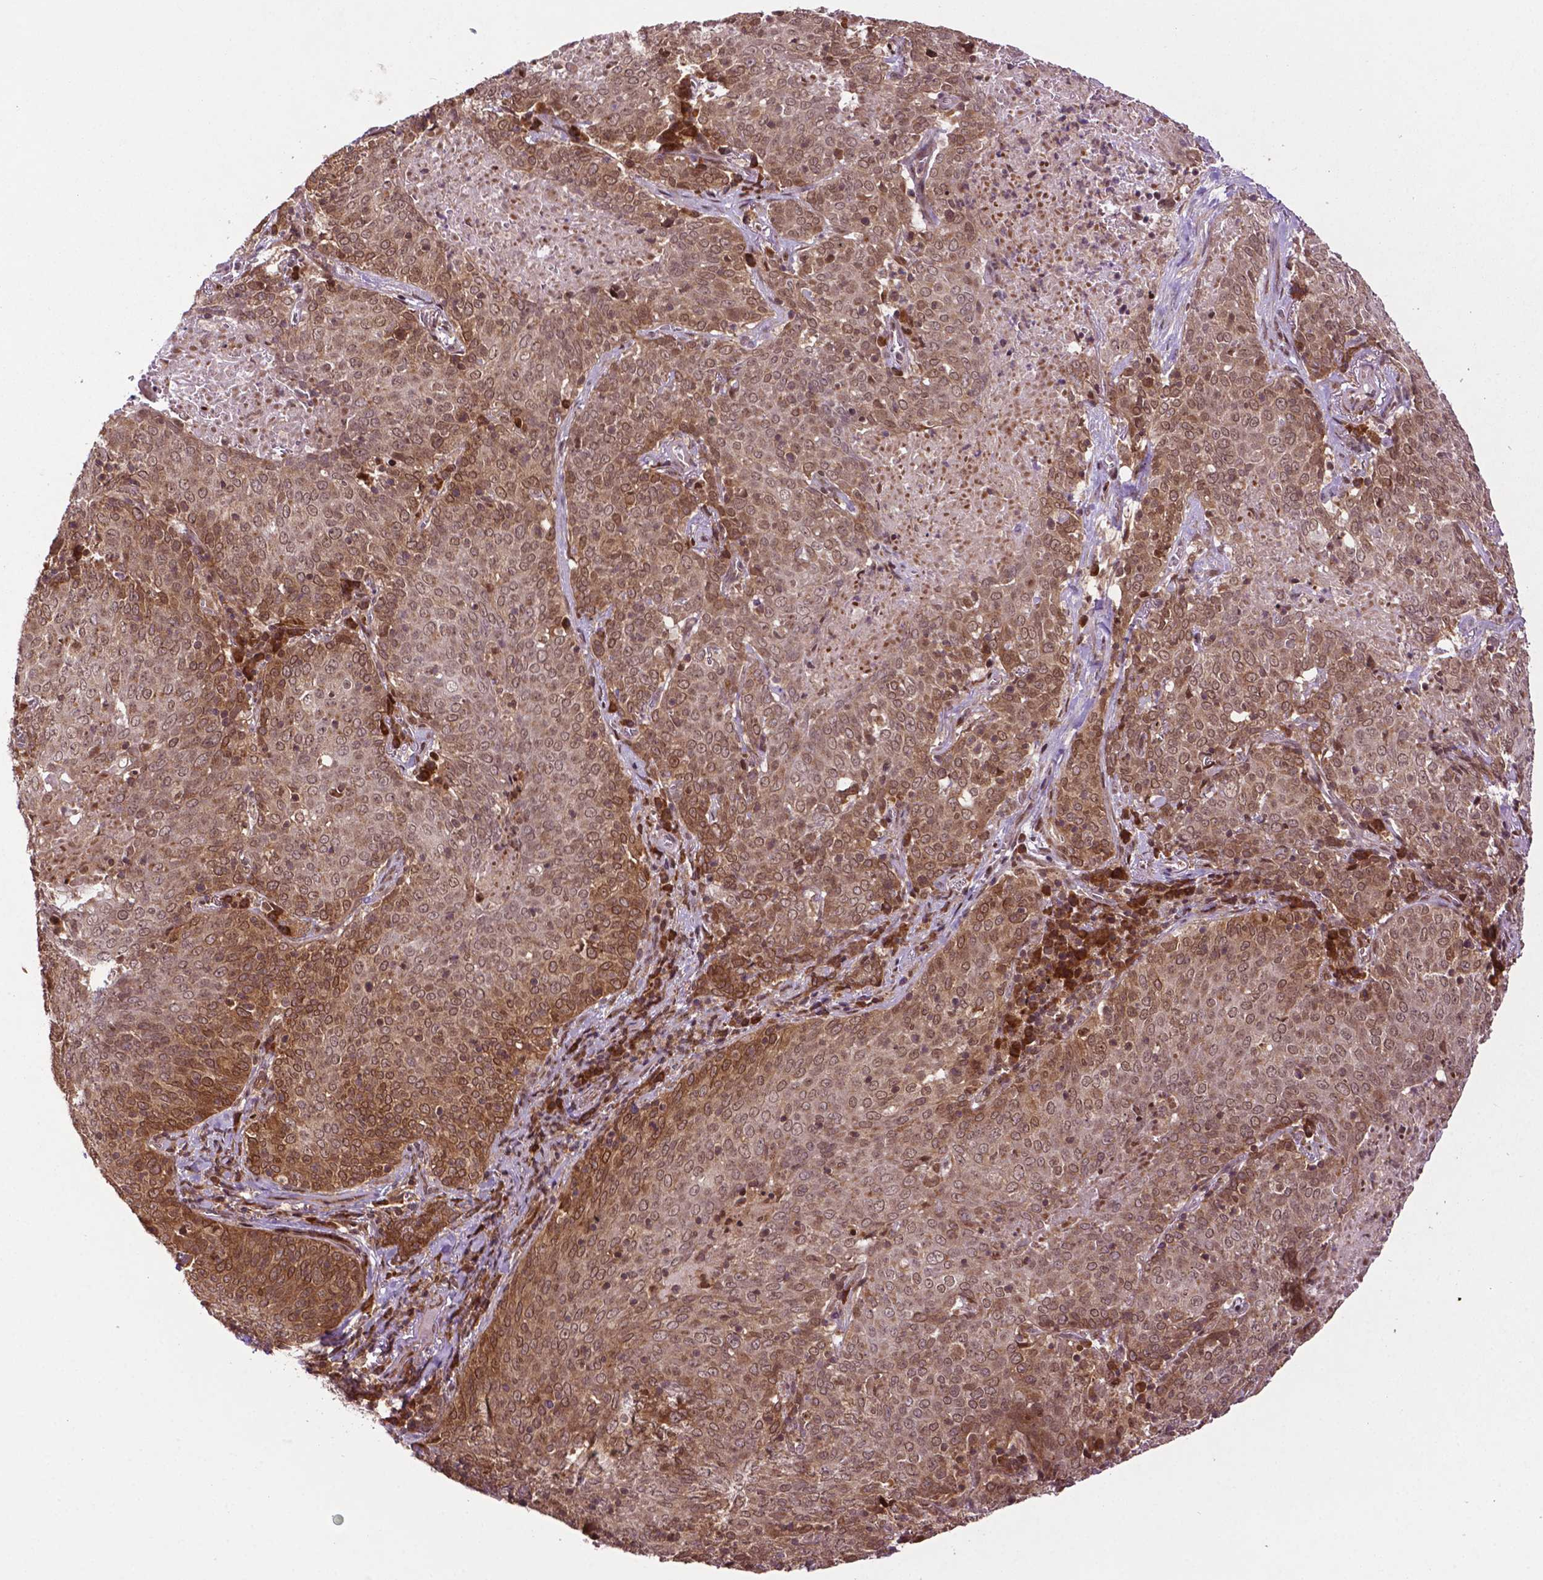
{"staining": {"intensity": "moderate", "quantity": ">75%", "location": "cytoplasmic/membranous,nuclear"}, "tissue": "lung cancer", "cell_type": "Tumor cells", "image_type": "cancer", "snomed": [{"axis": "morphology", "description": "Squamous cell carcinoma, NOS"}, {"axis": "topography", "description": "Lung"}], "caption": "A brown stain shows moderate cytoplasmic/membranous and nuclear staining of a protein in human lung cancer tumor cells.", "gene": "TMX2", "patient": {"sex": "male", "age": 82}}